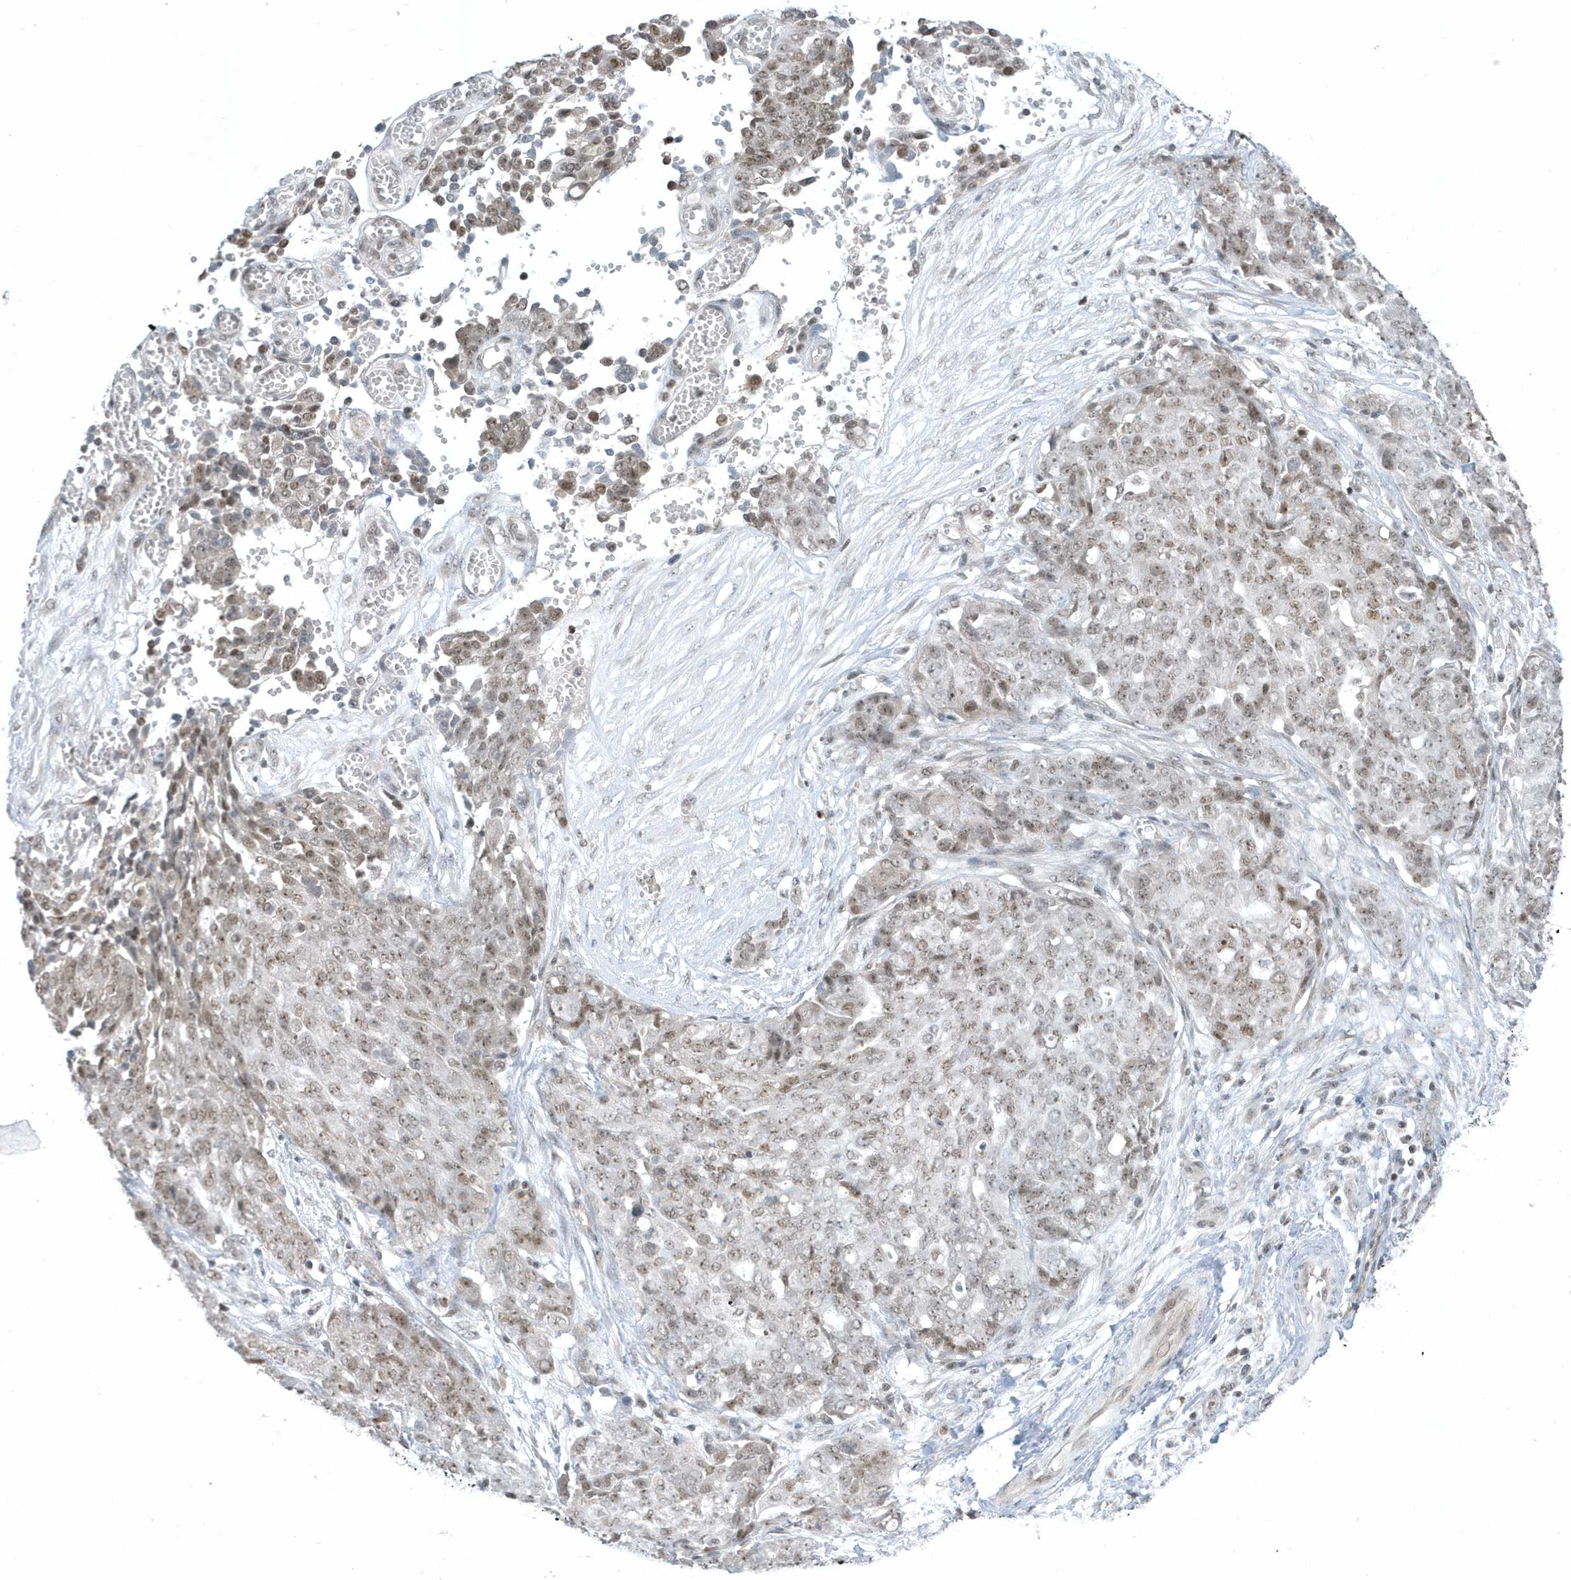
{"staining": {"intensity": "weak", "quantity": ">75%", "location": "nuclear"}, "tissue": "ovarian cancer", "cell_type": "Tumor cells", "image_type": "cancer", "snomed": [{"axis": "morphology", "description": "Cystadenocarcinoma, serous, NOS"}, {"axis": "topography", "description": "Soft tissue"}, {"axis": "topography", "description": "Ovary"}], "caption": "Human ovarian cancer (serous cystadenocarcinoma) stained with a brown dye reveals weak nuclear positive expression in approximately >75% of tumor cells.", "gene": "ZNF740", "patient": {"sex": "female", "age": 57}}